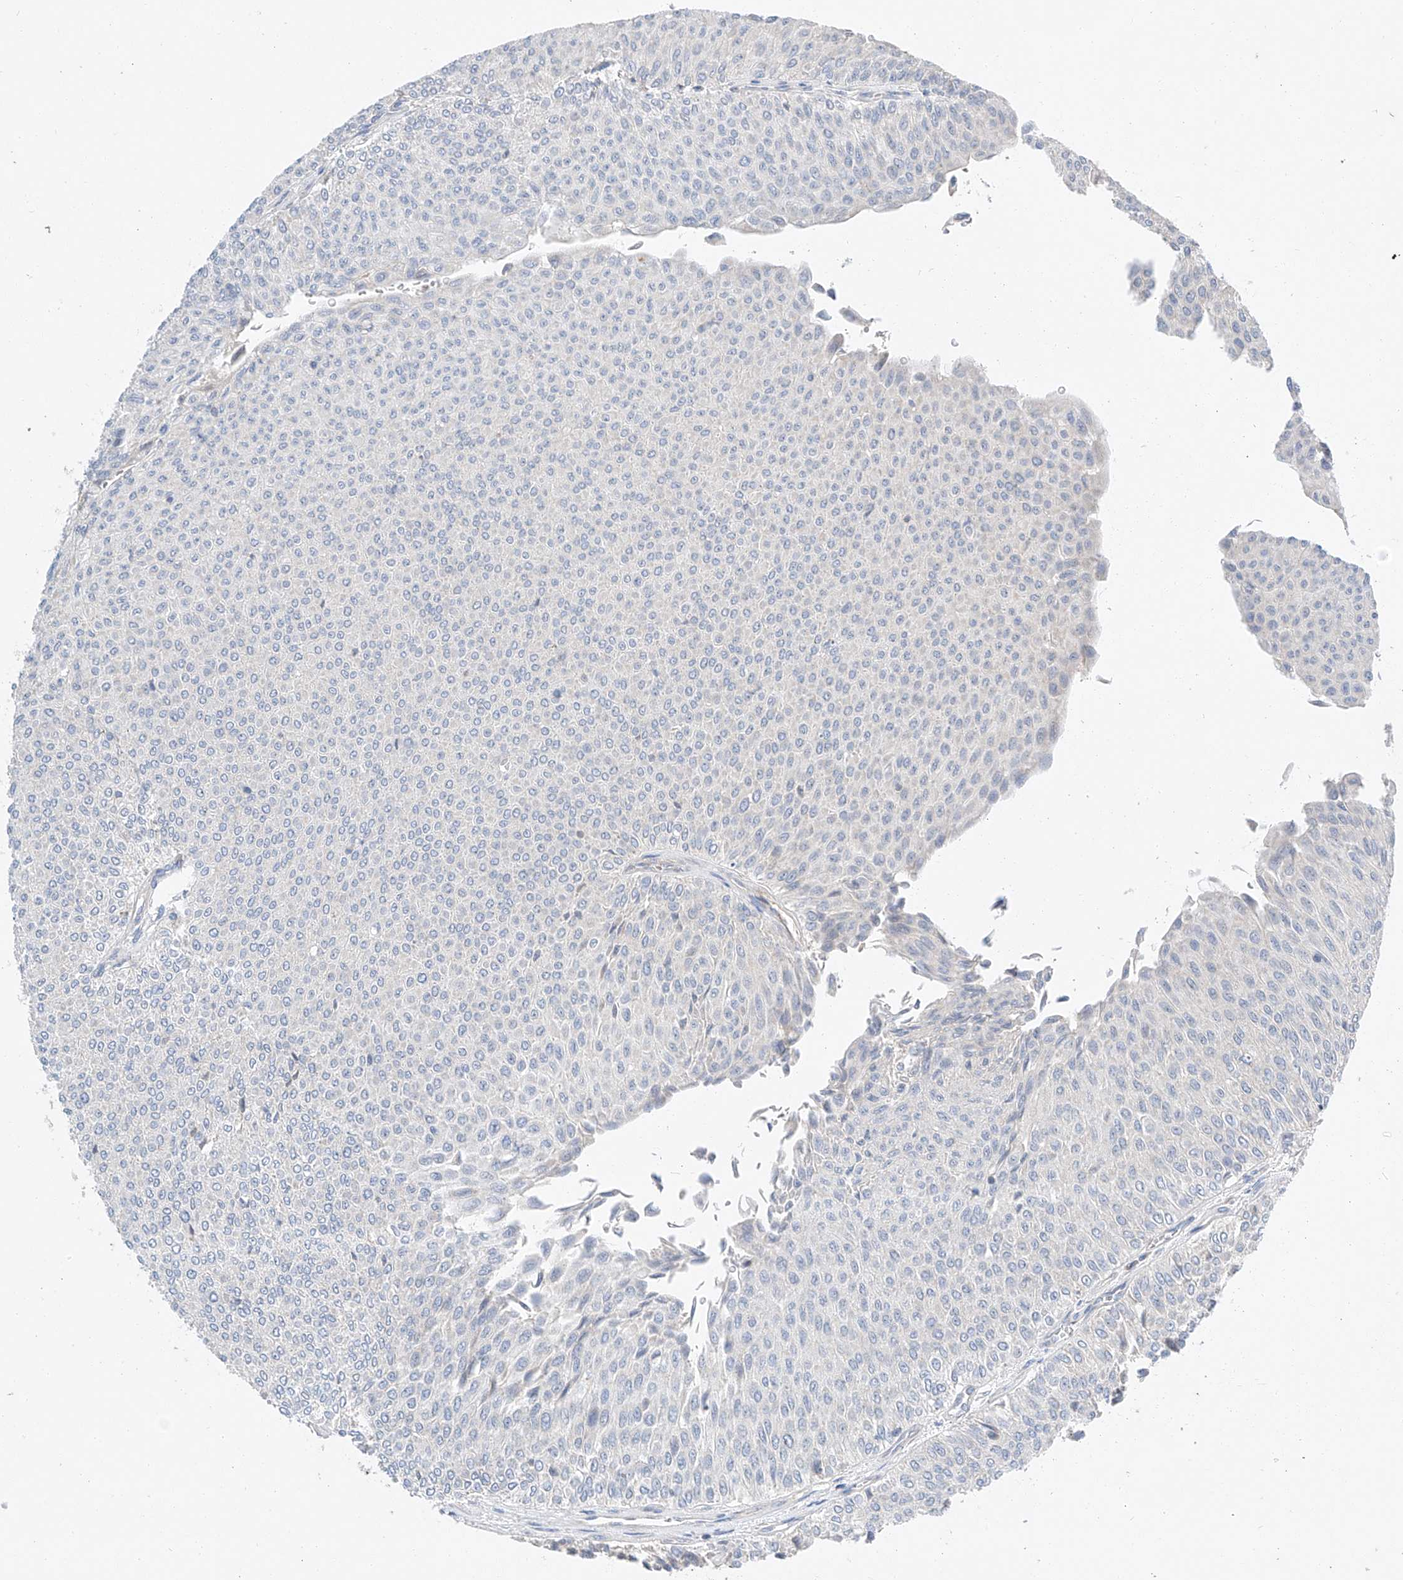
{"staining": {"intensity": "negative", "quantity": "none", "location": "none"}, "tissue": "urothelial cancer", "cell_type": "Tumor cells", "image_type": "cancer", "snomed": [{"axis": "morphology", "description": "Urothelial carcinoma, Low grade"}, {"axis": "topography", "description": "Urinary bladder"}], "caption": "High magnification brightfield microscopy of urothelial cancer stained with DAB (3,3'-diaminobenzidine) (brown) and counterstained with hematoxylin (blue): tumor cells show no significant staining.", "gene": "RUSC1", "patient": {"sex": "male", "age": 78}}